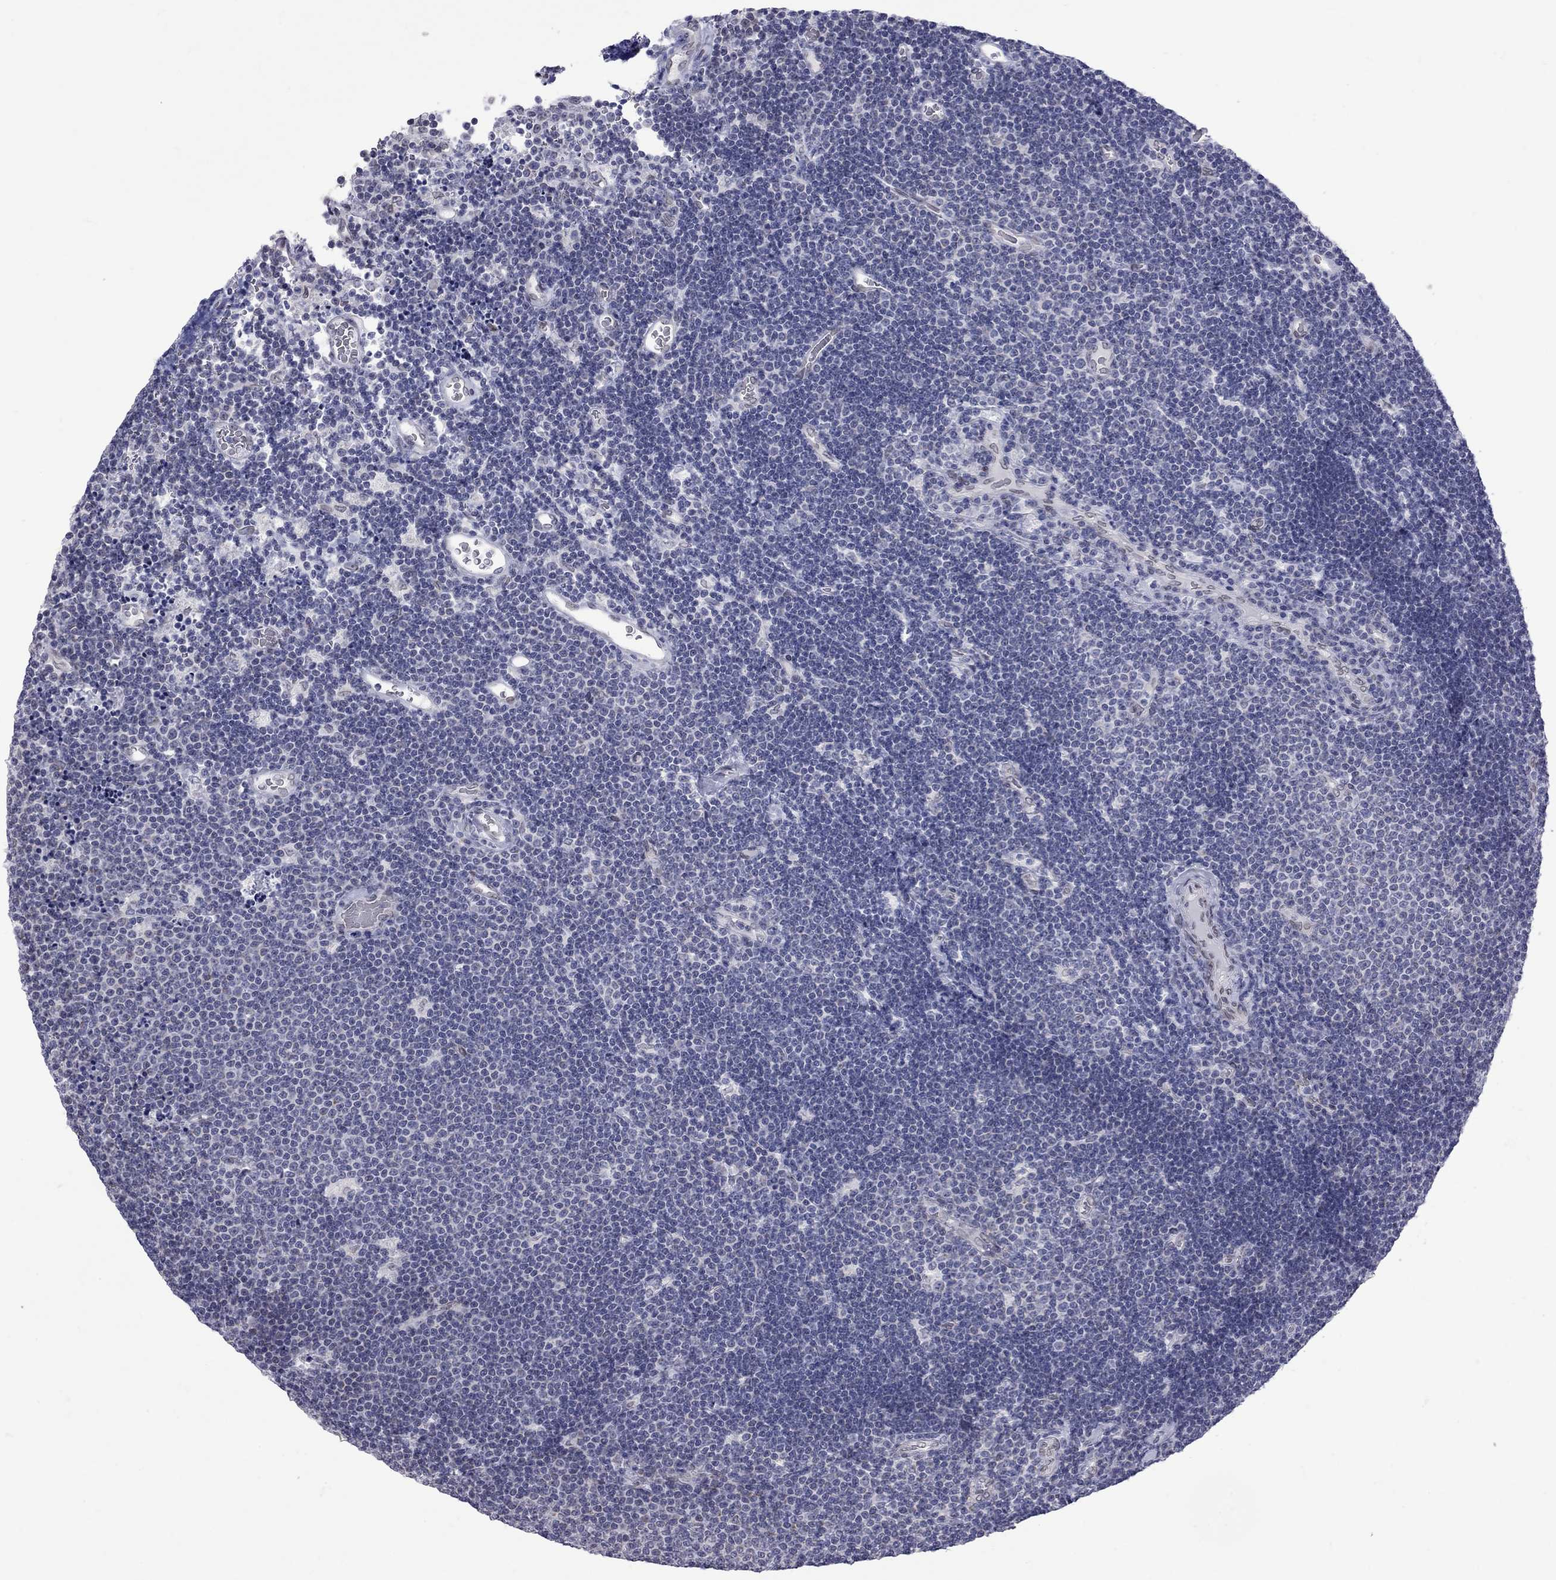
{"staining": {"intensity": "negative", "quantity": "none", "location": "none"}, "tissue": "lymphoma", "cell_type": "Tumor cells", "image_type": "cancer", "snomed": [{"axis": "morphology", "description": "Malignant lymphoma, non-Hodgkin's type, Low grade"}, {"axis": "topography", "description": "Brain"}], "caption": "The immunohistochemistry histopathology image has no significant expression in tumor cells of lymphoma tissue.", "gene": "CLTCL1", "patient": {"sex": "female", "age": 66}}